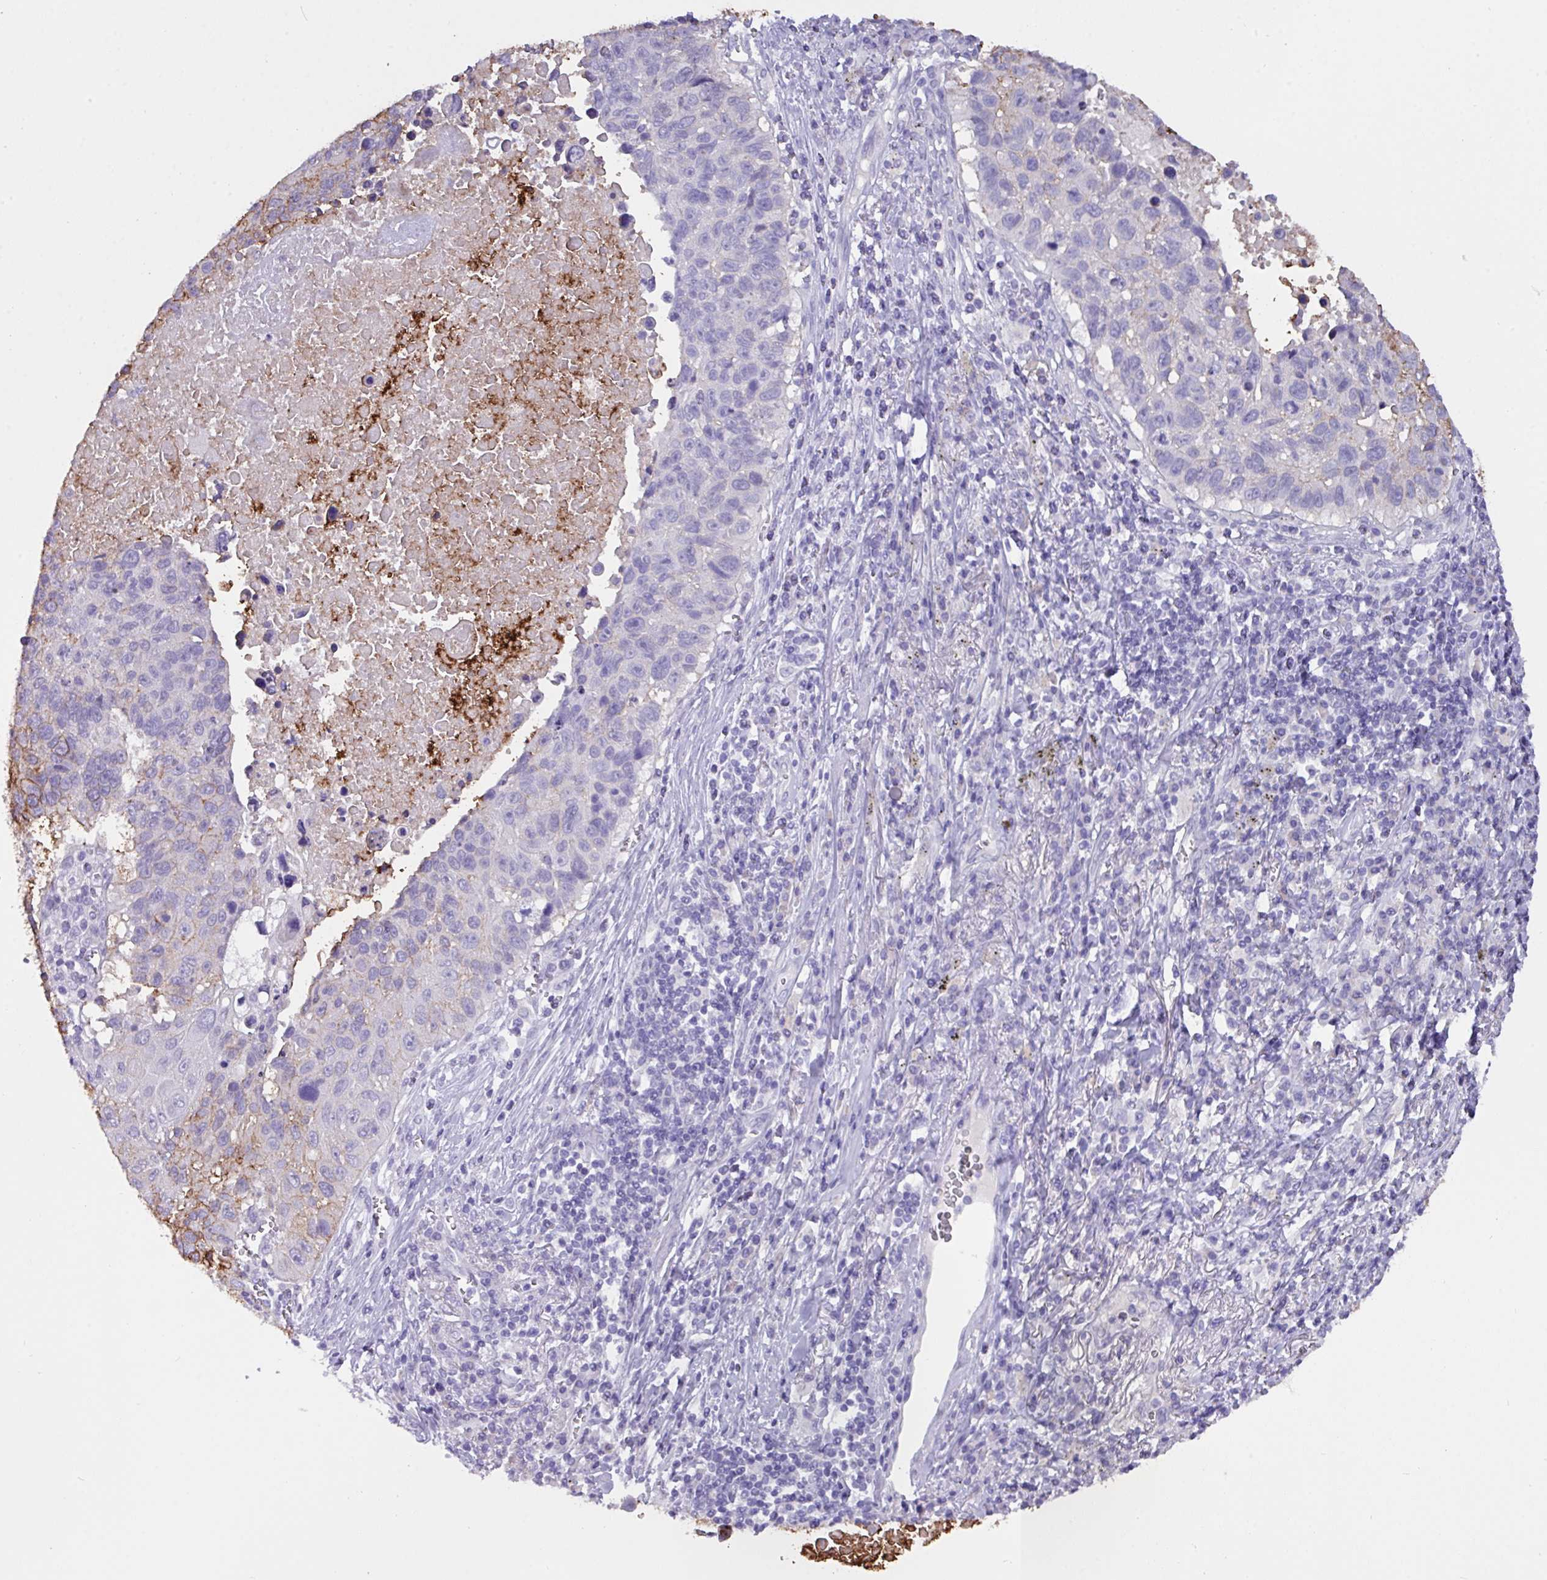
{"staining": {"intensity": "moderate", "quantity": "<25%", "location": "cytoplasmic/membranous"}, "tissue": "lung cancer", "cell_type": "Tumor cells", "image_type": "cancer", "snomed": [{"axis": "morphology", "description": "Squamous cell carcinoma, NOS"}, {"axis": "topography", "description": "Lung"}], "caption": "This photomicrograph demonstrates immunohistochemistry staining of human lung cancer (squamous cell carcinoma), with low moderate cytoplasmic/membranous positivity in approximately <25% of tumor cells.", "gene": "EPCAM", "patient": {"sex": "male", "age": 66}}